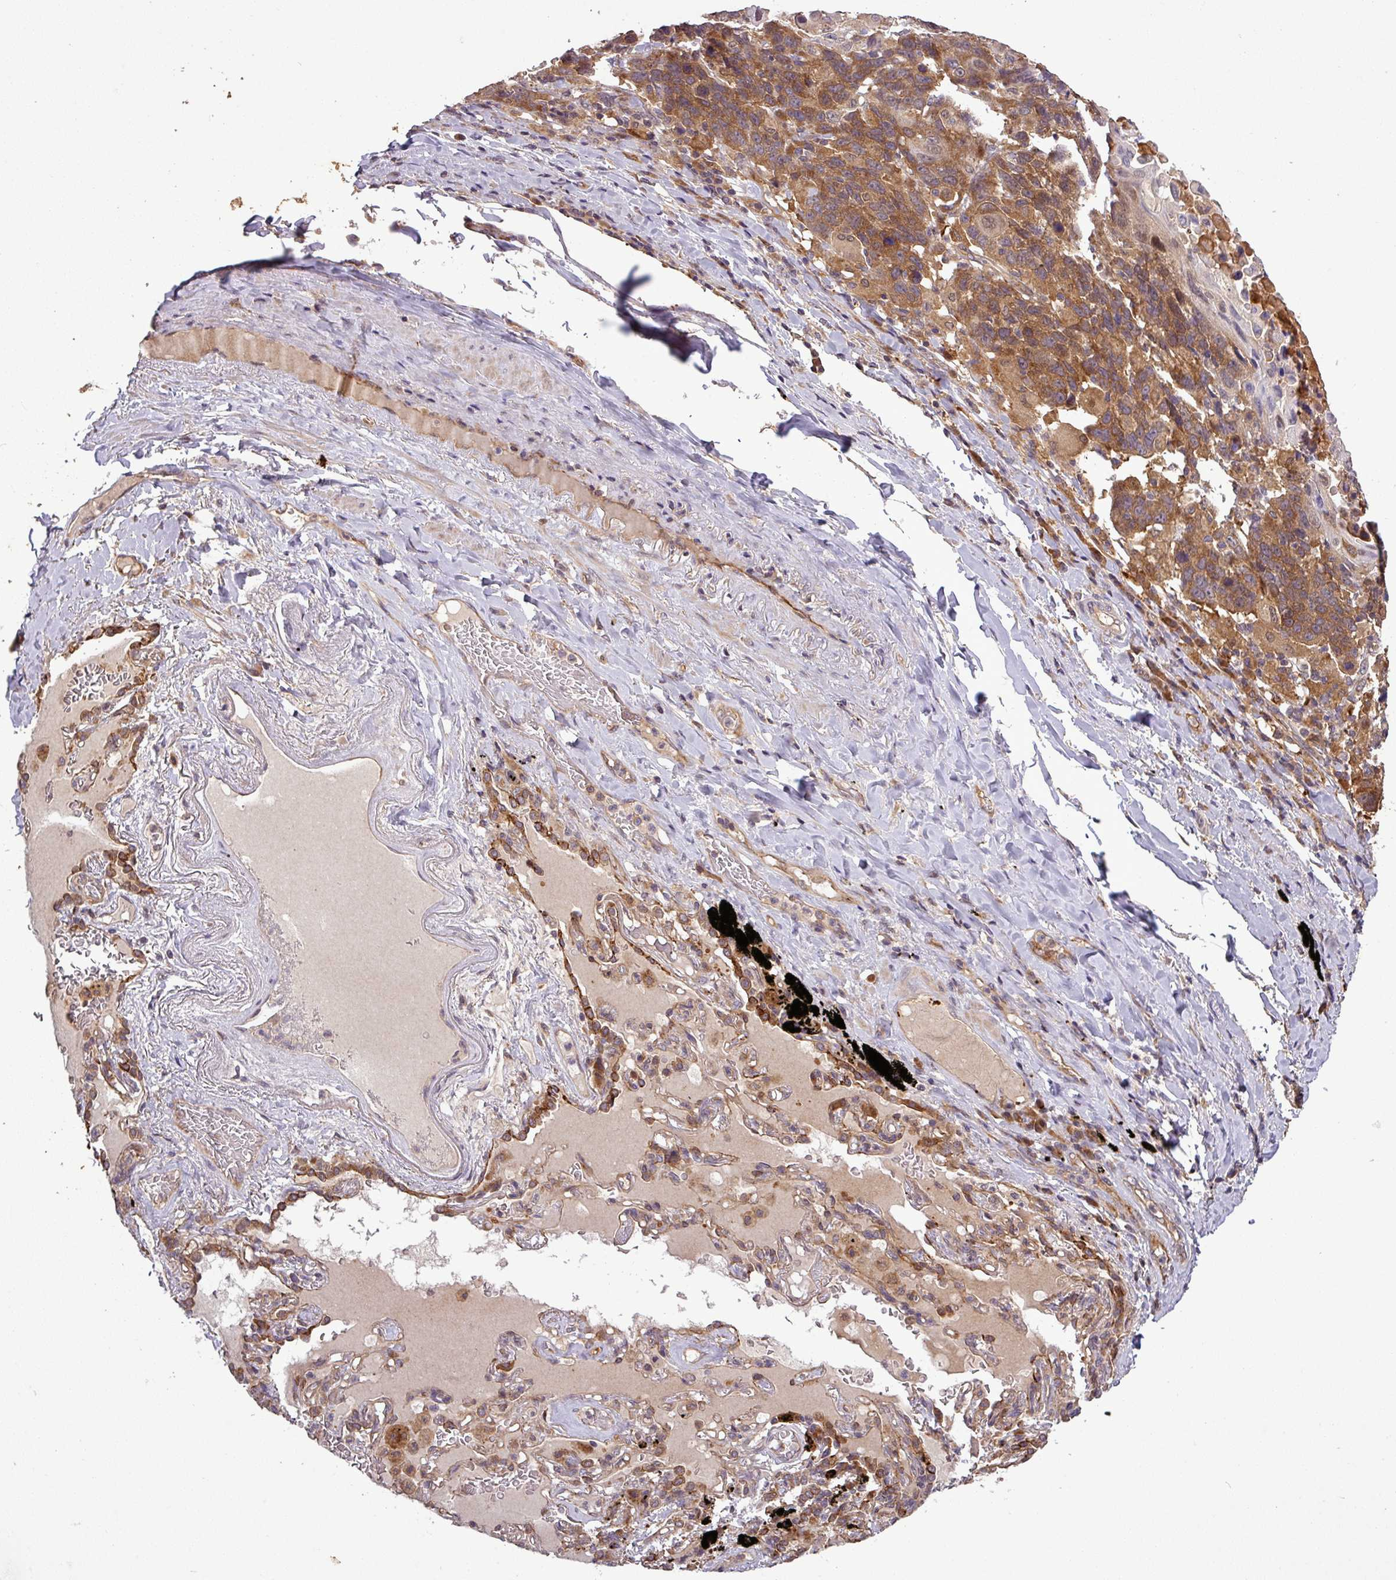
{"staining": {"intensity": "moderate", "quantity": ">75%", "location": "cytoplasmic/membranous"}, "tissue": "lung cancer", "cell_type": "Tumor cells", "image_type": "cancer", "snomed": [{"axis": "morphology", "description": "Squamous cell carcinoma, NOS"}, {"axis": "topography", "description": "Lung"}], "caption": "Squamous cell carcinoma (lung) stained with DAB (3,3'-diaminobenzidine) immunohistochemistry reveals medium levels of moderate cytoplasmic/membranous positivity in approximately >75% of tumor cells. Ihc stains the protein of interest in brown and the nuclei are stained blue.", "gene": "SIRPB2", "patient": {"sex": "male", "age": 66}}